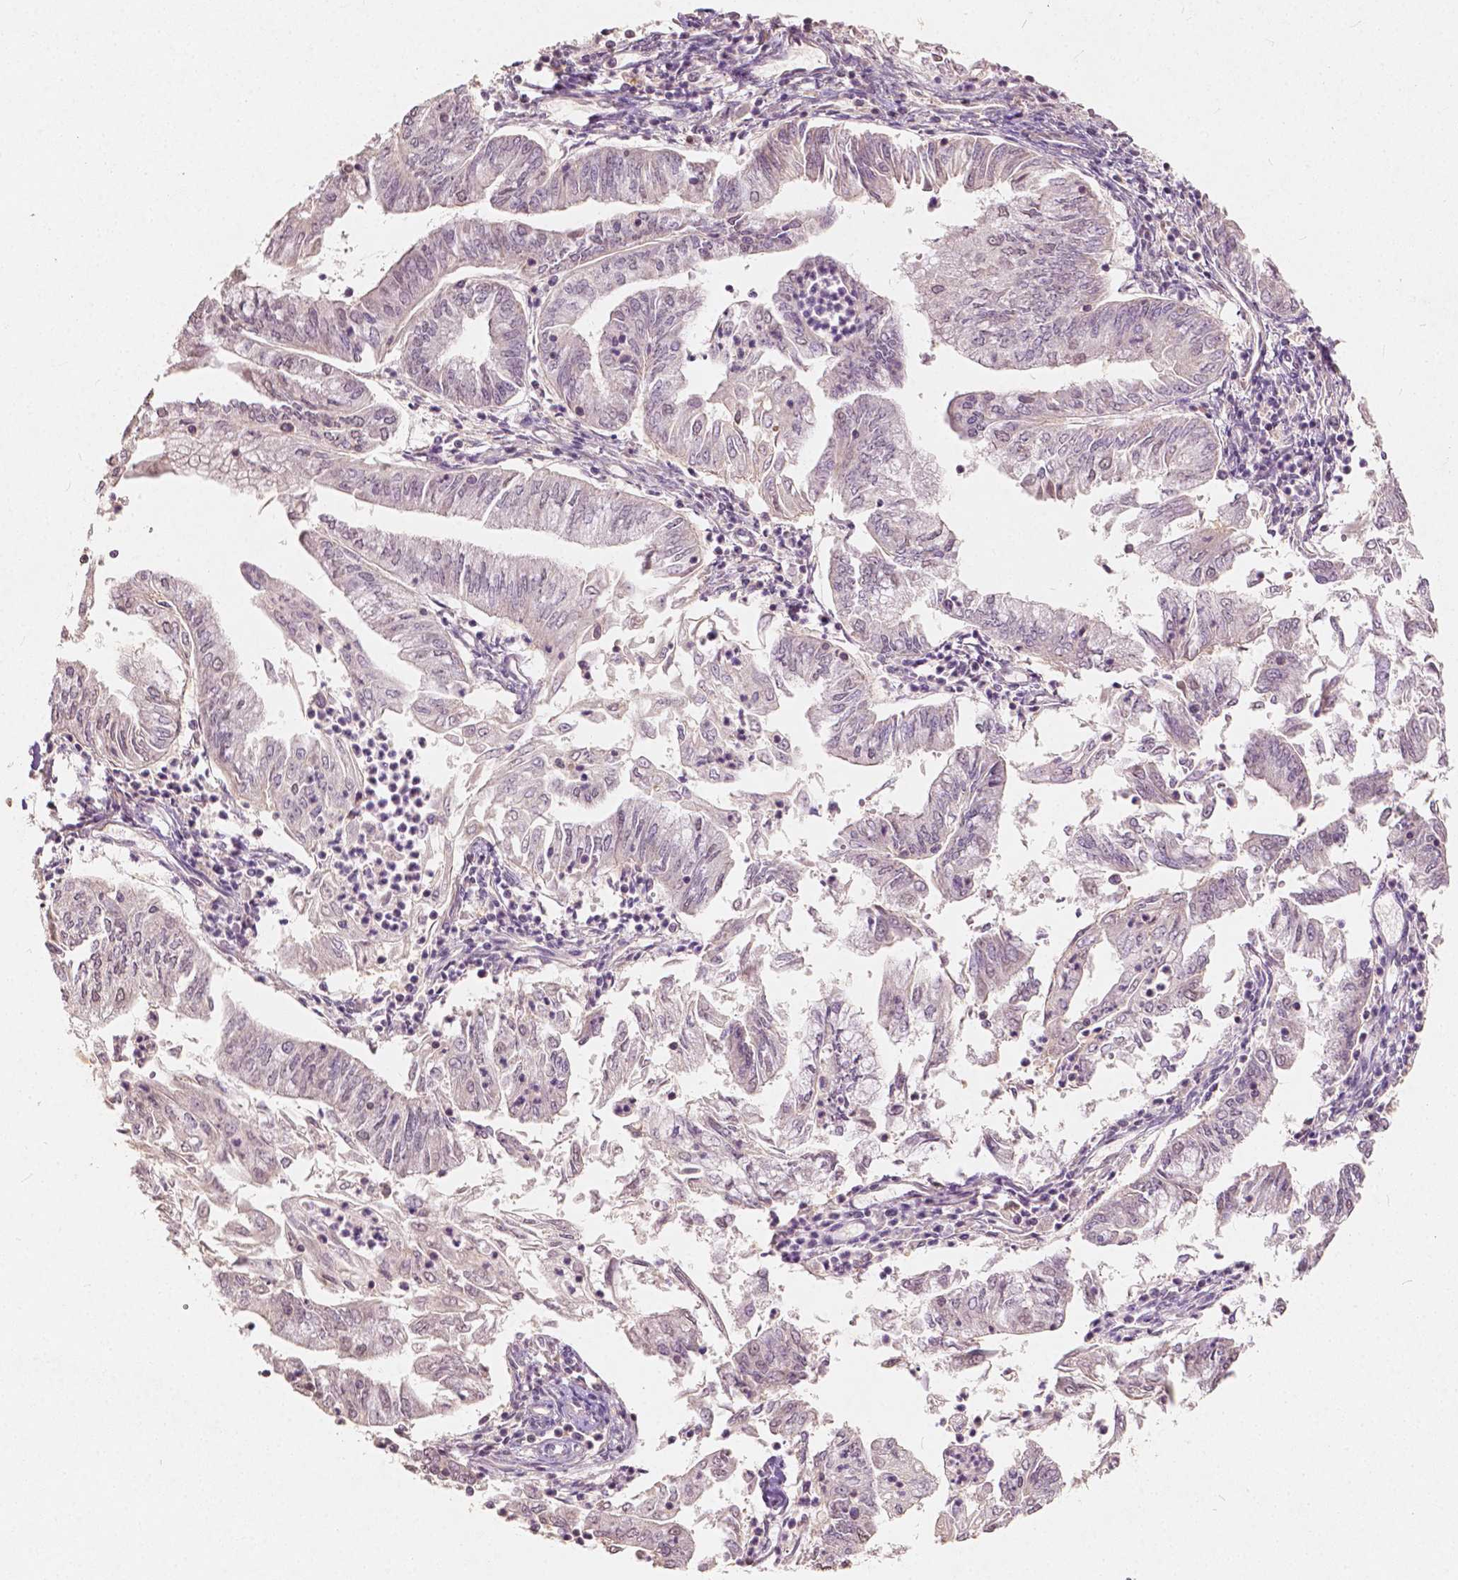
{"staining": {"intensity": "negative", "quantity": "none", "location": "none"}, "tissue": "endometrial cancer", "cell_type": "Tumor cells", "image_type": "cancer", "snomed": [{"axis": "morphology", "description": "Adenocarcinoma, NOS"}, {"axis": "topography", "description": "Endometrium"}], "caption": "This is an IHC image of human adenocarcinoma (endometrial). There is no staining in tumor cells.", "gene": "SOX15", "patient": {"sex": "female", "age": 55}}